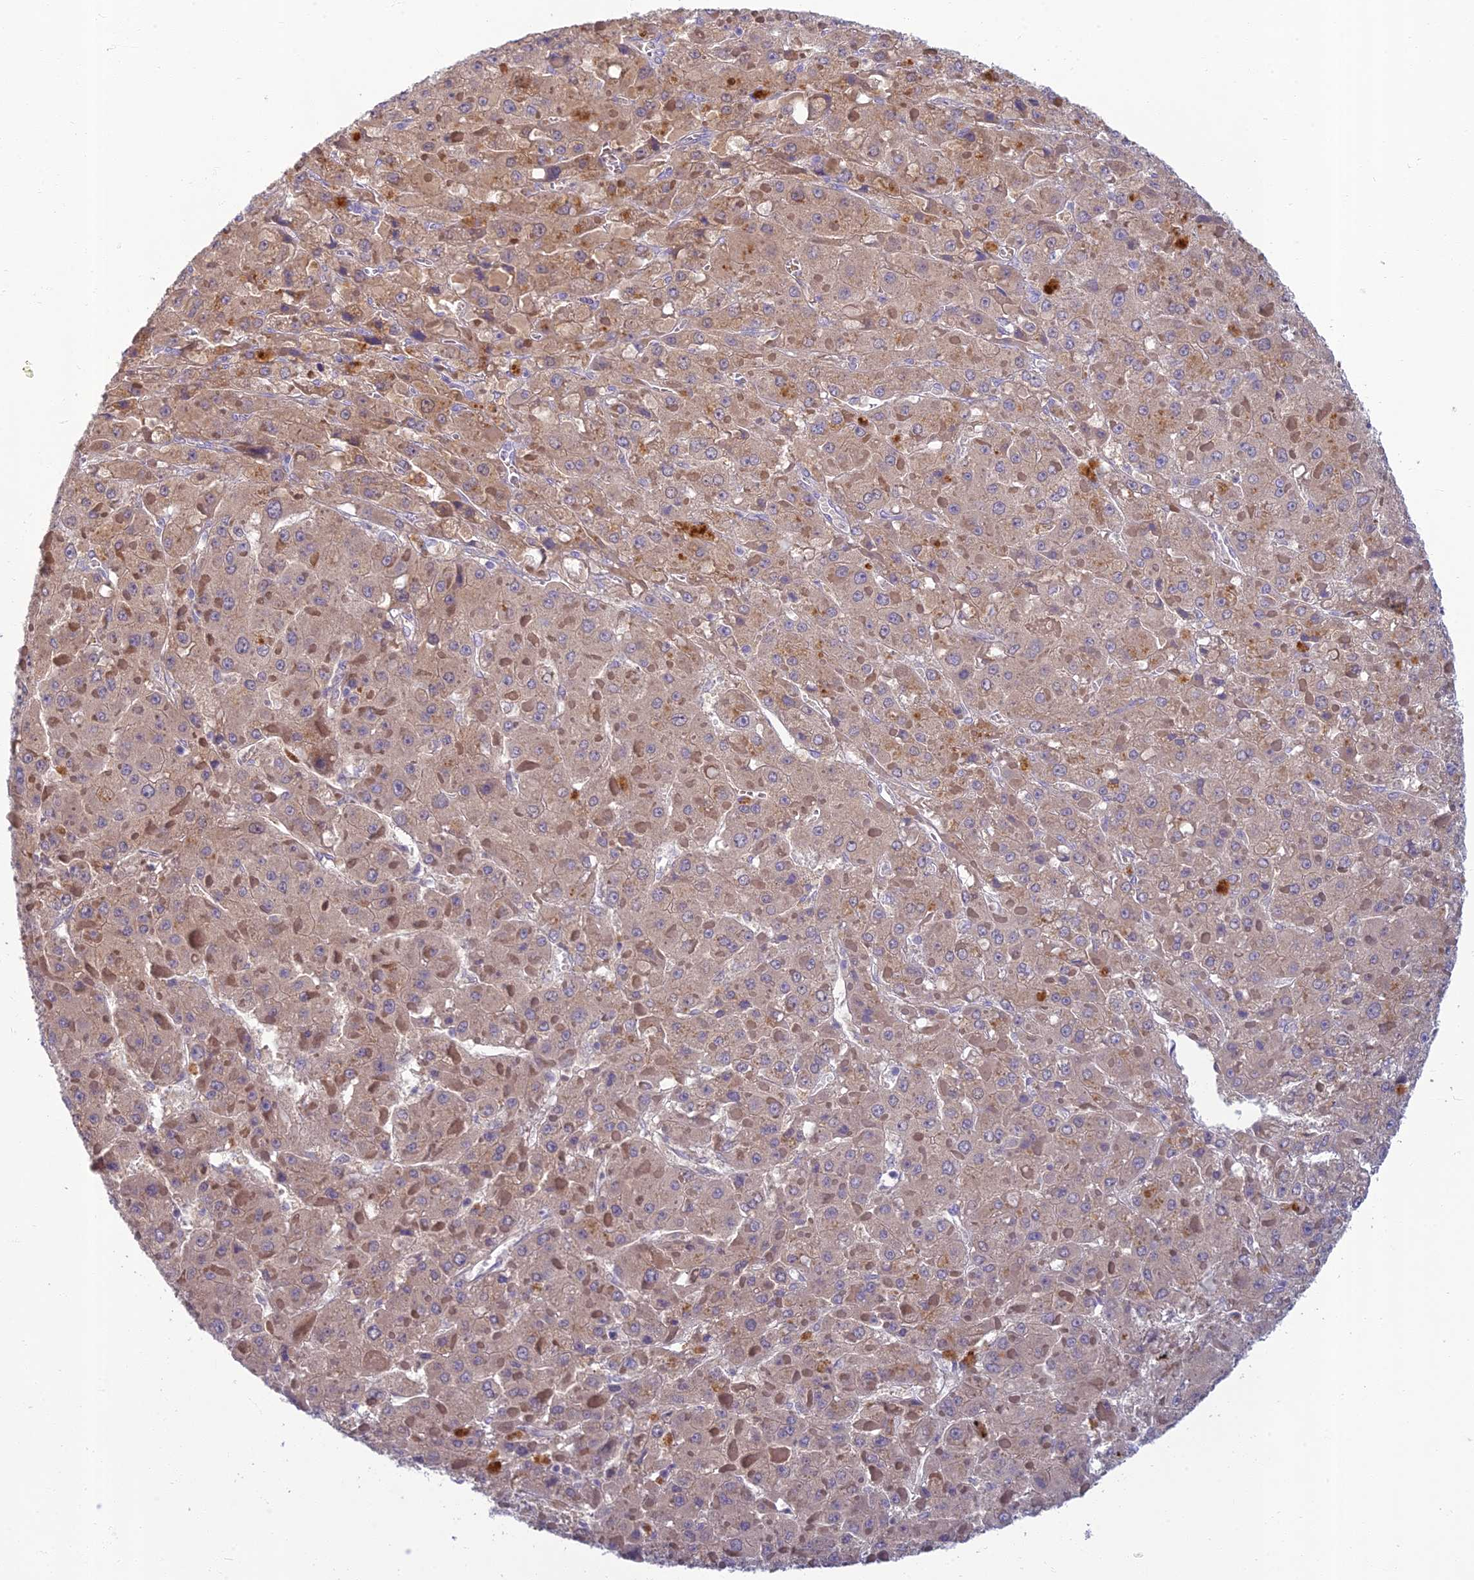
{"staining": {"intensity": "weak", "quantity": ">75%", "location": "cytoplasmic/membranous"}, "tissue": "liver cancer", "cell_type": "Tumor cells", "image_type": "cancer", "snomed": [{"axis": "morphology", "description": "Carcinoma, Hepatocellular, NOS"}, {"axis": "topography", "description": "Liver"}], "caption": "Immunohistochemistry staining of hepatocellular carcinoma (liver), which displays low levels of weak cytoplasmic/membranous positivity in approximately >75% of tumor cells indicating weak cytoplasmic/membranous protein staining. The staining was performed using DAB (3,3'-diaminobenzidine) (brown) for protein detection and nuclei were counterstained in hematoxylin (blue).", "gene": "SLC25A41", "patient": {"sex": "female", "age": 73}}